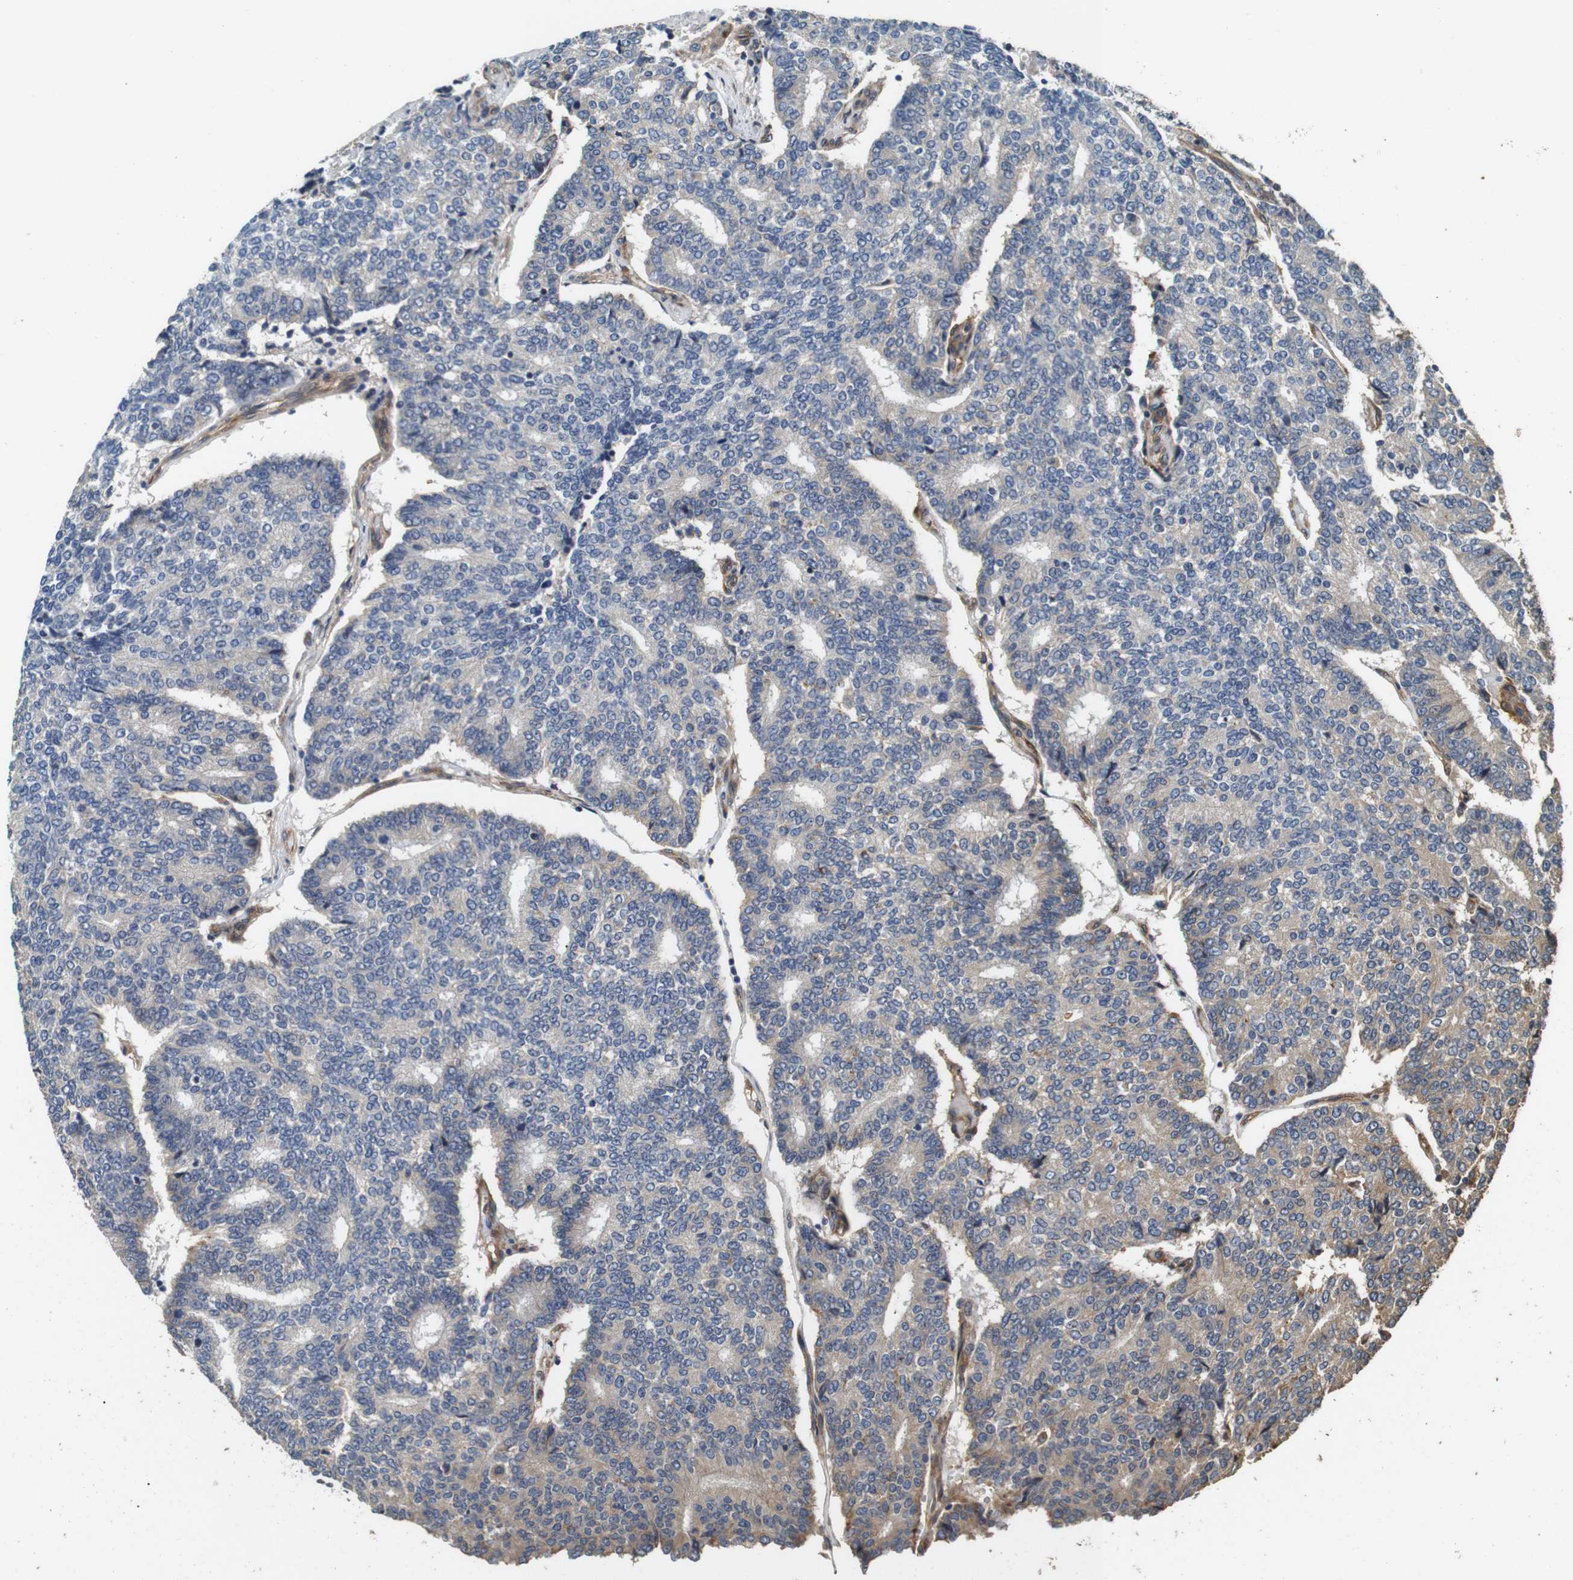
{"staining": {"intensity": "weak", "quantity": "<25%", "location": "cytoplasmic/membranous"}, "tissue": "prostate cancer", "cell_type": "Tumor cells", "image_type": "cancer", "snomed": [{"axis": "morphology", "description": "Normal tissue, NOS"}, {"axis": "morphology", "description": "Adenocarcinoma, High grade"}, {"axis": "topography", "description": "Prostate"}, {"axis": "topography", "description": "Seminal veicle"}], "caption": "This micrograph is of prostate cancer (high-grade adenocarcinoma) stained with immunohistochemistry to label a protein in brown with the nuclei are counter-stained blue. There is no expression in tumor cells. (DAB (3,3'-diaminobenzidine) immunohistochemistry (IHC), high magnification).", "gene": "CNPY4", "patient": {"sex": "male", "age": 55}}